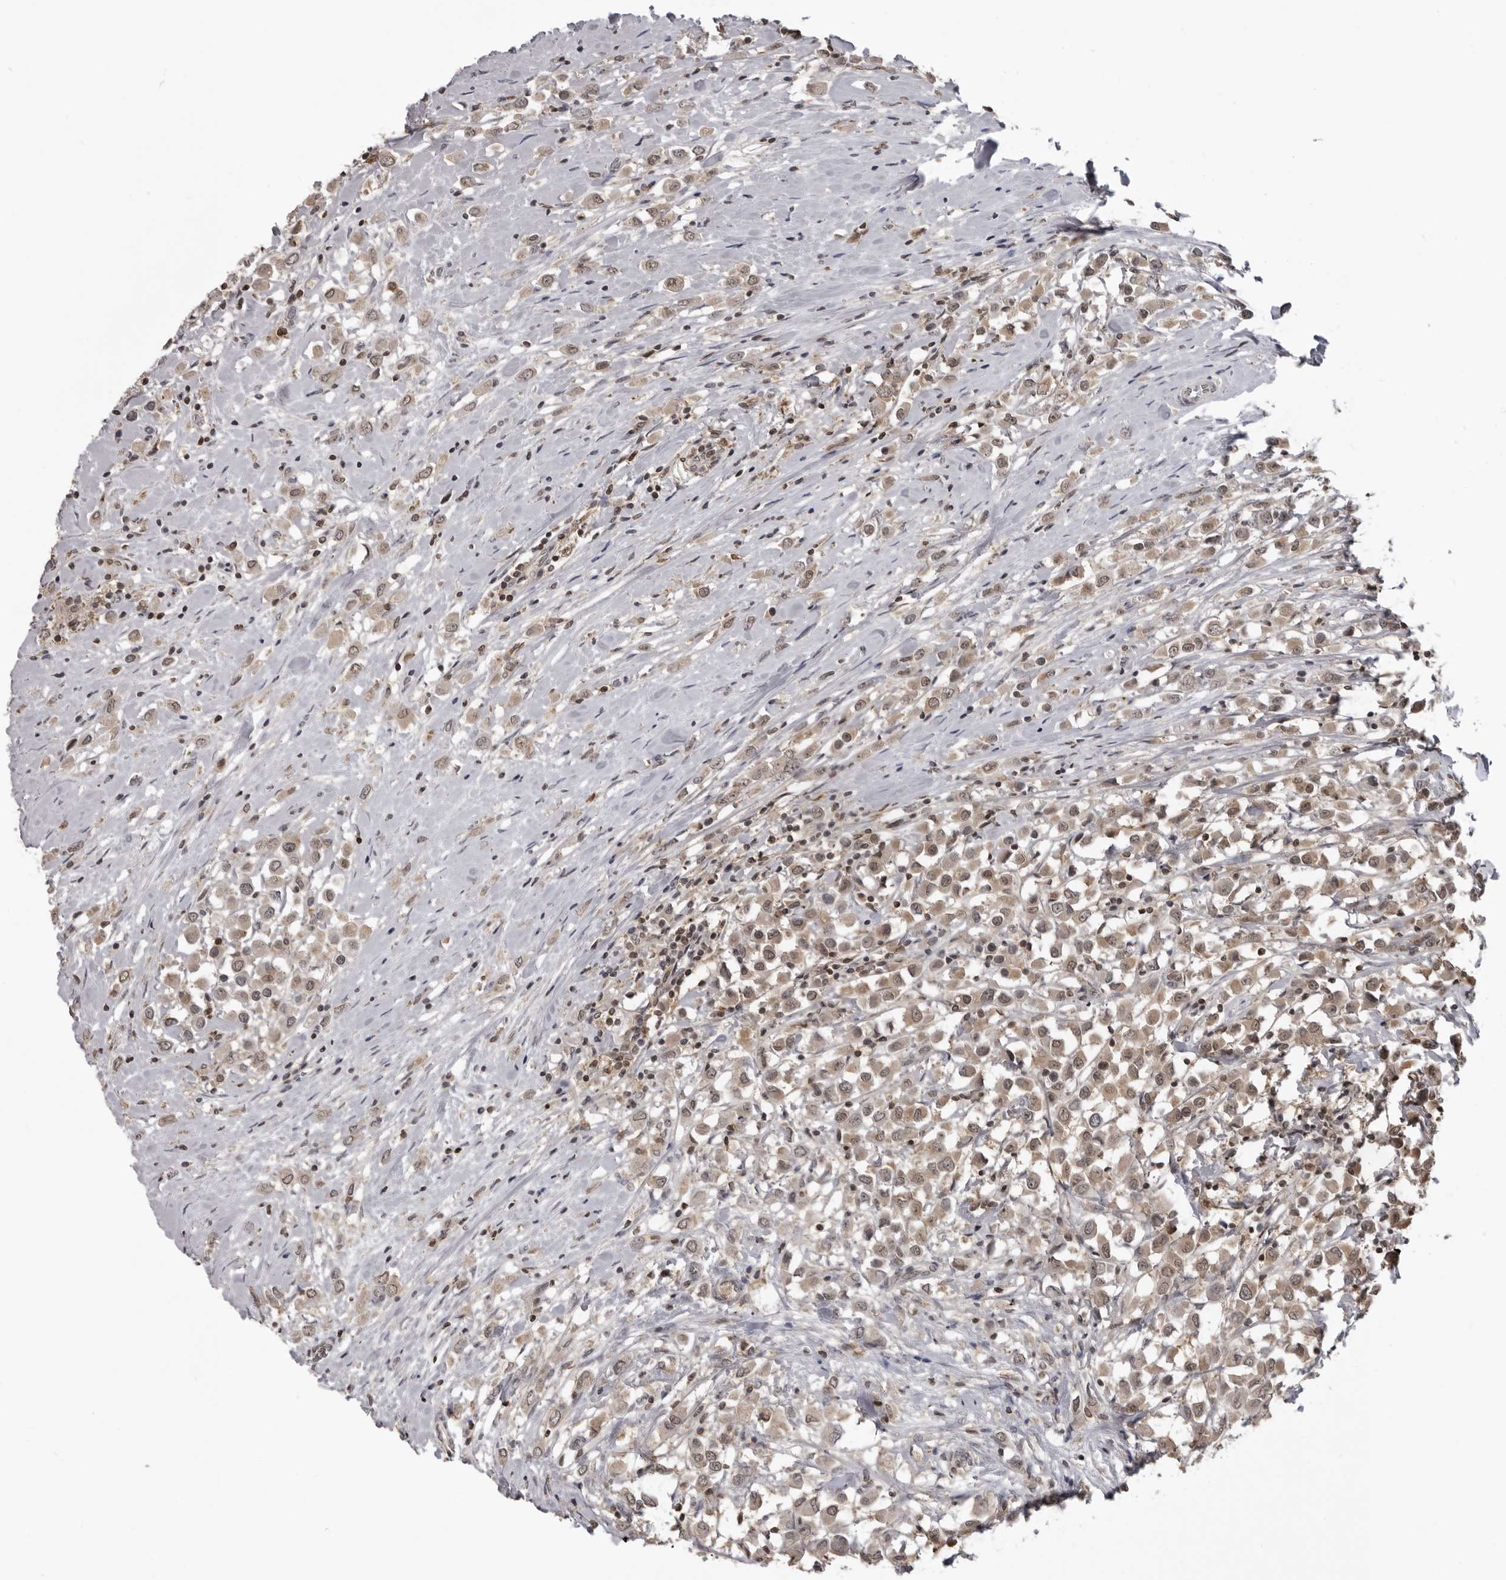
{"staining": {"intensity": "moderate", "quantity": ">75%", "location": "cytoplasmic/membranous,nuclear"}, "tissue": "breast cancer", "cell_type": "Tumor cells", "image_type": "cancer", "snomed": [{"axis": "morphology", "description": "Duct carcinoma"}, {"axis": "topography", "description": "Breast"}], "caption": "Protein analysis of infiltrating ductal carcinoma (breast) tissue exhibits moderate cytoplasmic/membranous and nuclear expression in about >75% of tumor cells.", "gene": "PDCL3", "patient": {"sex": "female", "age": 61}}